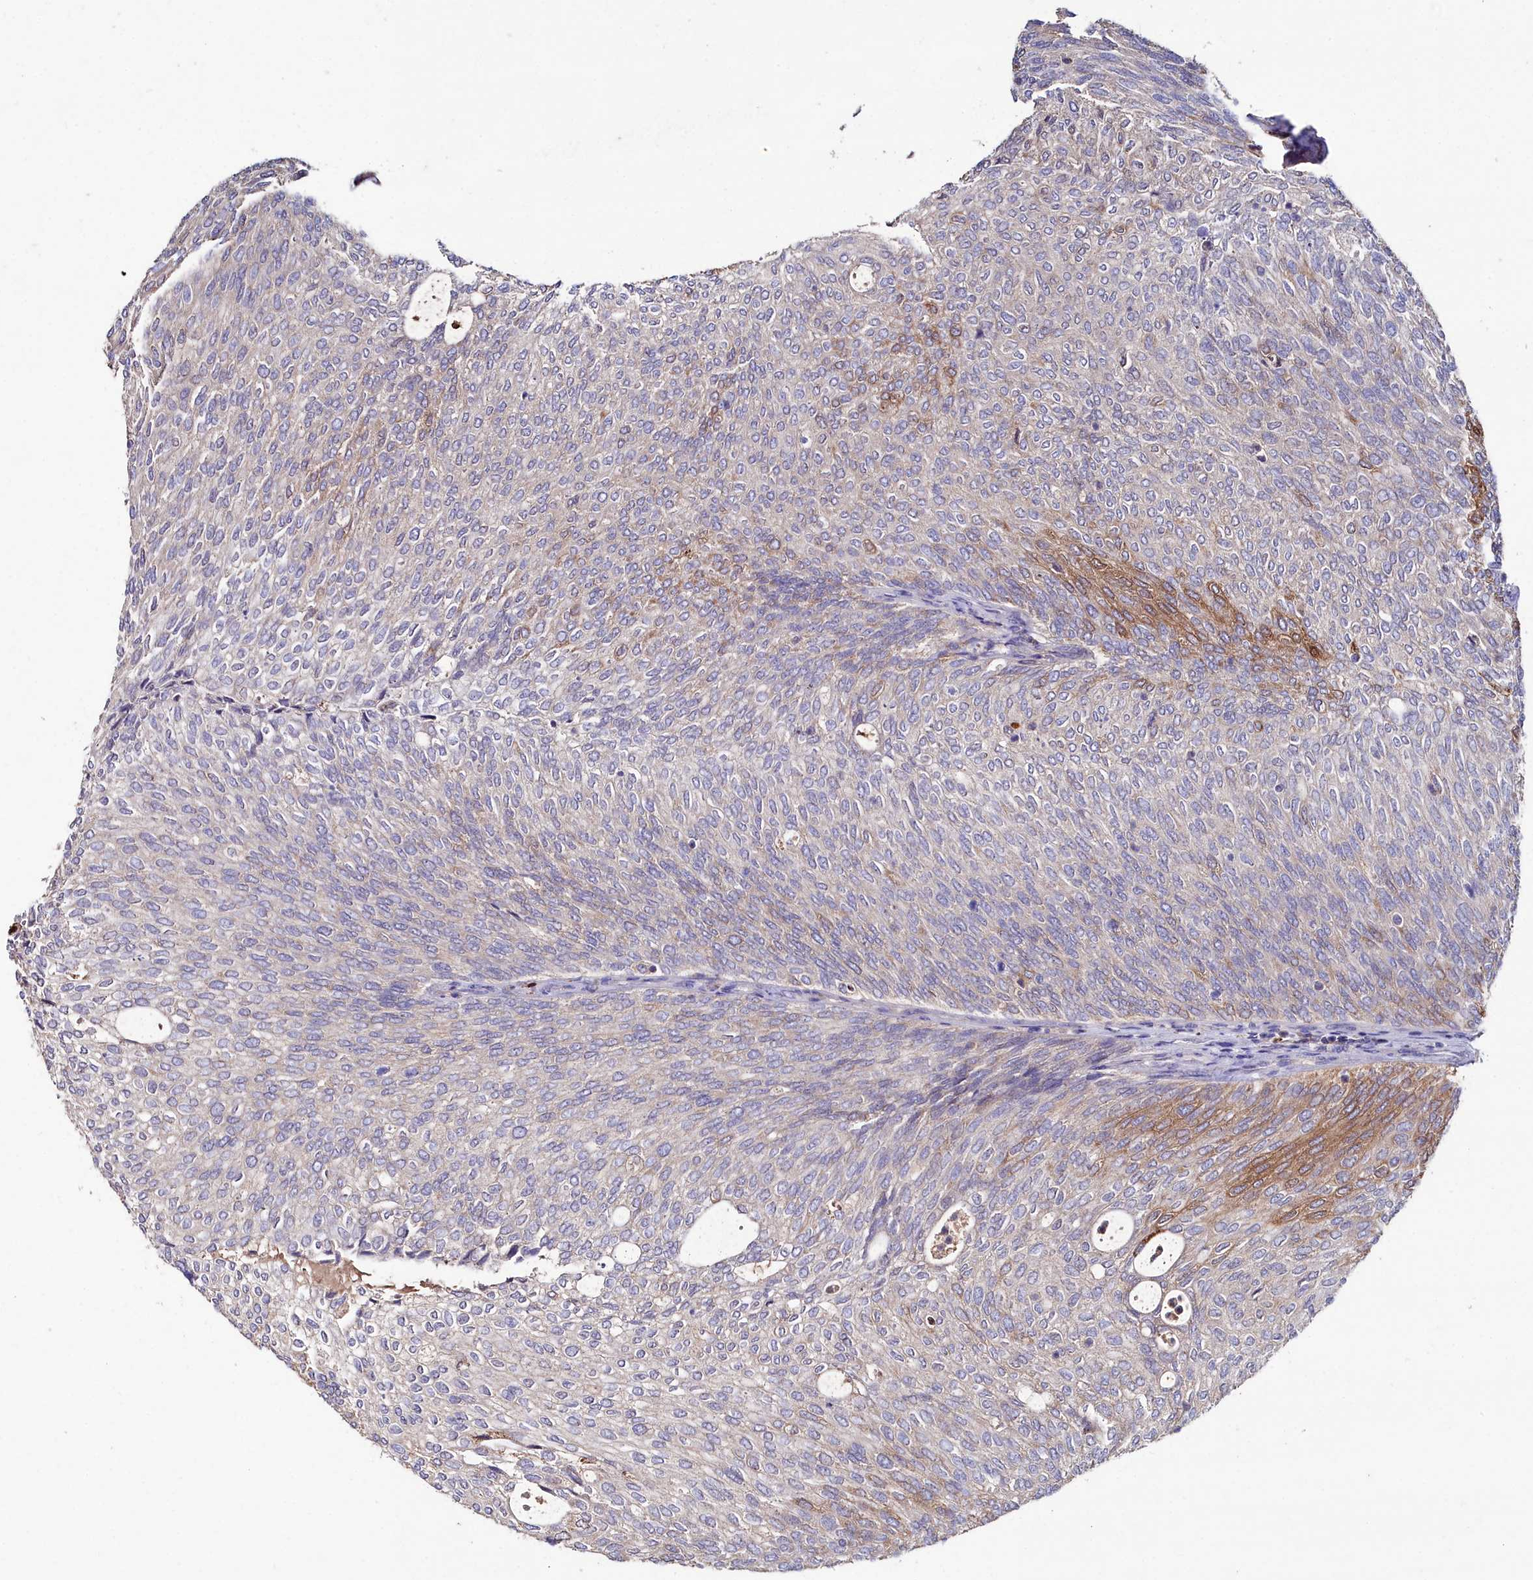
{"staining": {"intensity": "strong", "quantity": "<25%", "location": "cytoplasmic/membranous"}, "tissue": "urothelial cancer", "cell_type": "Tumor cells", "image_type": "cancer", "snomed": [{"axis": "morphology", "description": "Urothelial carcinoma, Low grade"}, {"axis": "topography", "description": "Urinary bladder"}], "caption": "Immunohistochemistry histopathology image of neoplastic tissue: urothelial cancer stained using immunohistochemistry displays medium levels of strong protein expression localized specifically in the cytoplasmic/membranous of tumor cells, appearing as a cytoplasmic/membranous brown color.", "gene": "AMBRA1", "patient": {"sex": "female", "age": 79}}